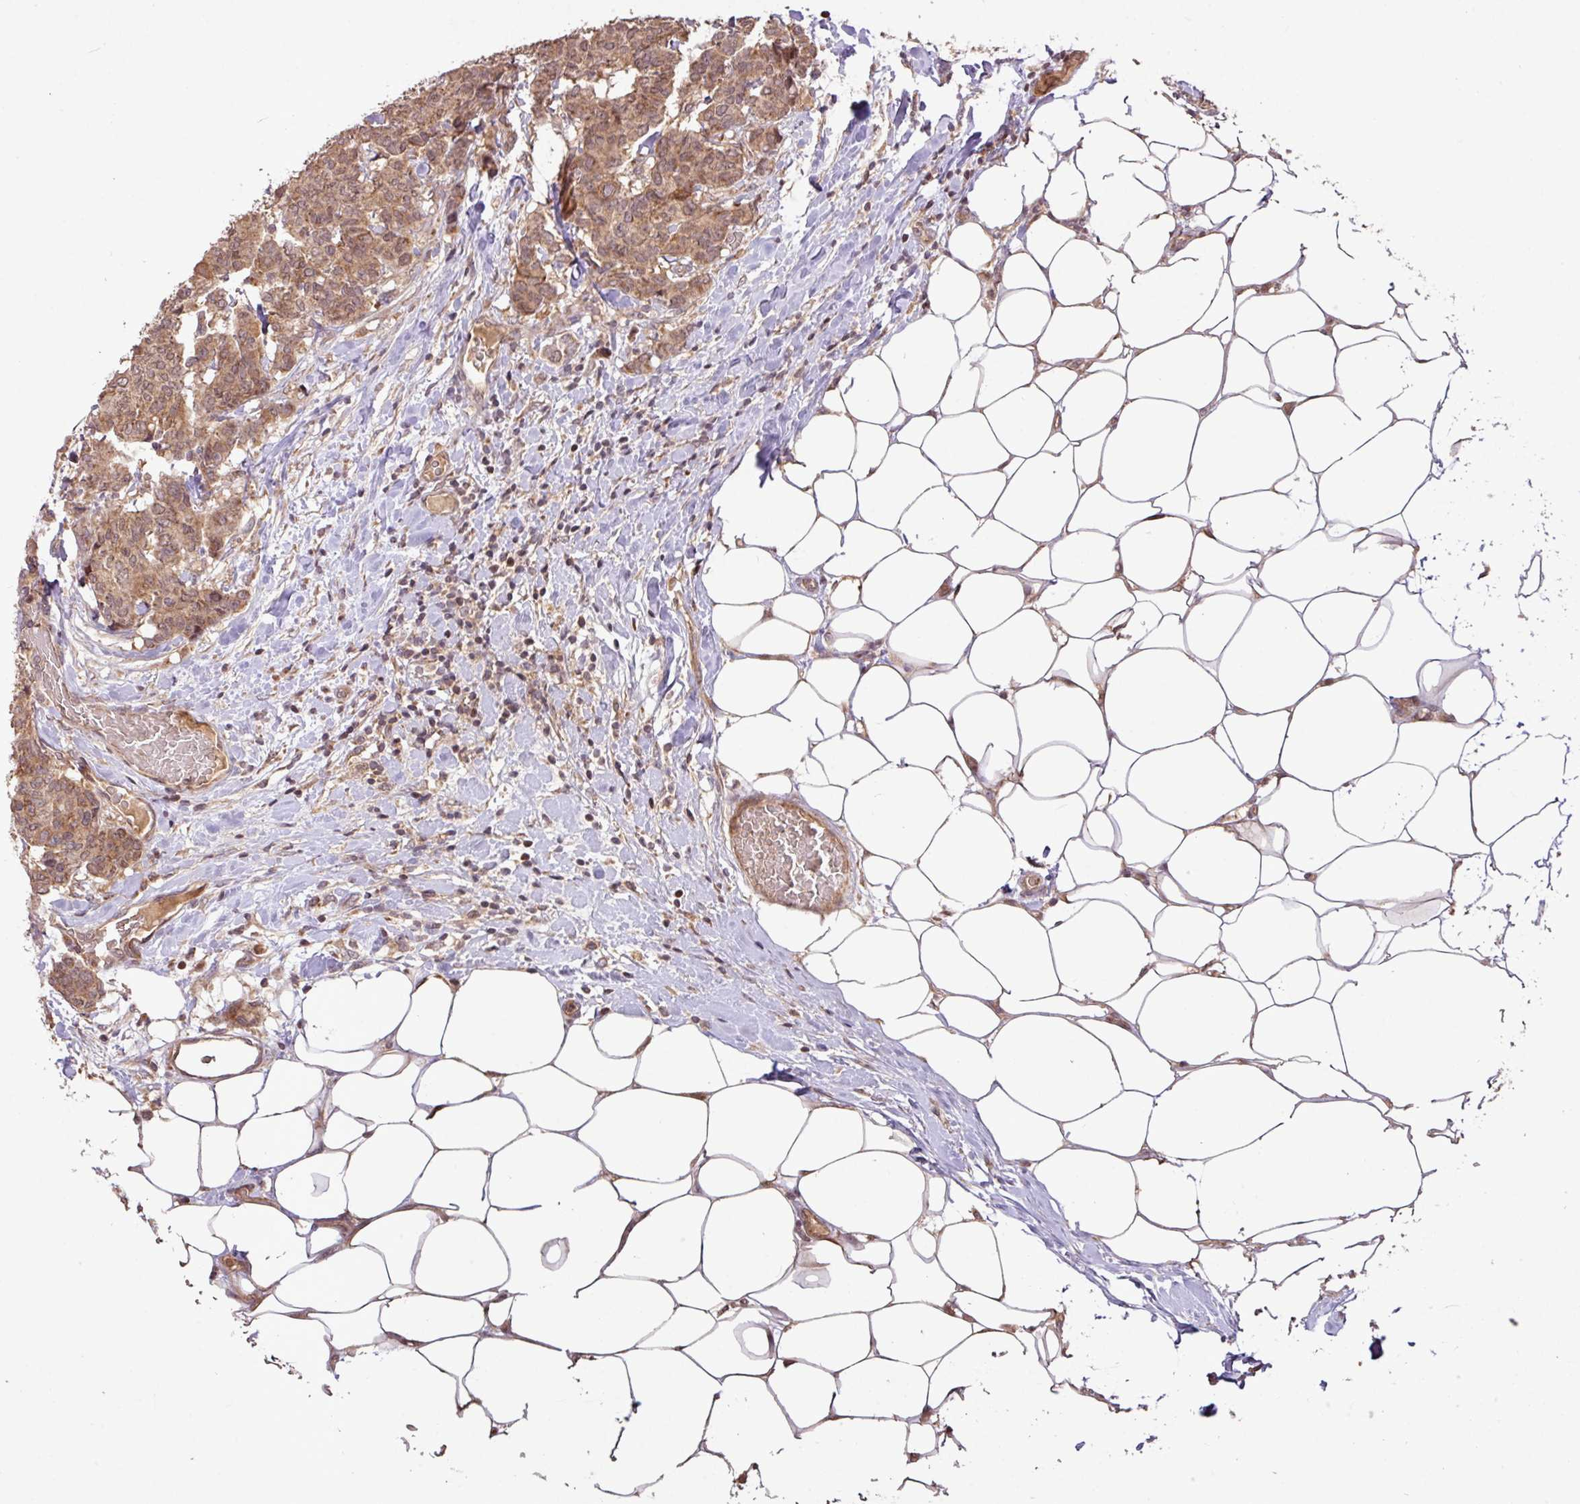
{"staining": {"intensity": "moderate", "quantity": ">75%", "location": "cytoplasmic/membranous"}, "tissue": "breast cancer", "cell_type": "Tumor cells", "image_type": "cancer", "snomed": [{"axis": "morphology", "description": "Duct carcinoma"}, {"axis": "topography", "description": "Breast"}], "caption": "Protein analysis of breast invasive ductal carcinoma tissue demonstrates moderate cytoplasmic/membranous expression in approximately >75% of tumor cells.", "gene": "YPEL3", "patient": {"sex": "female", "age": 75}}